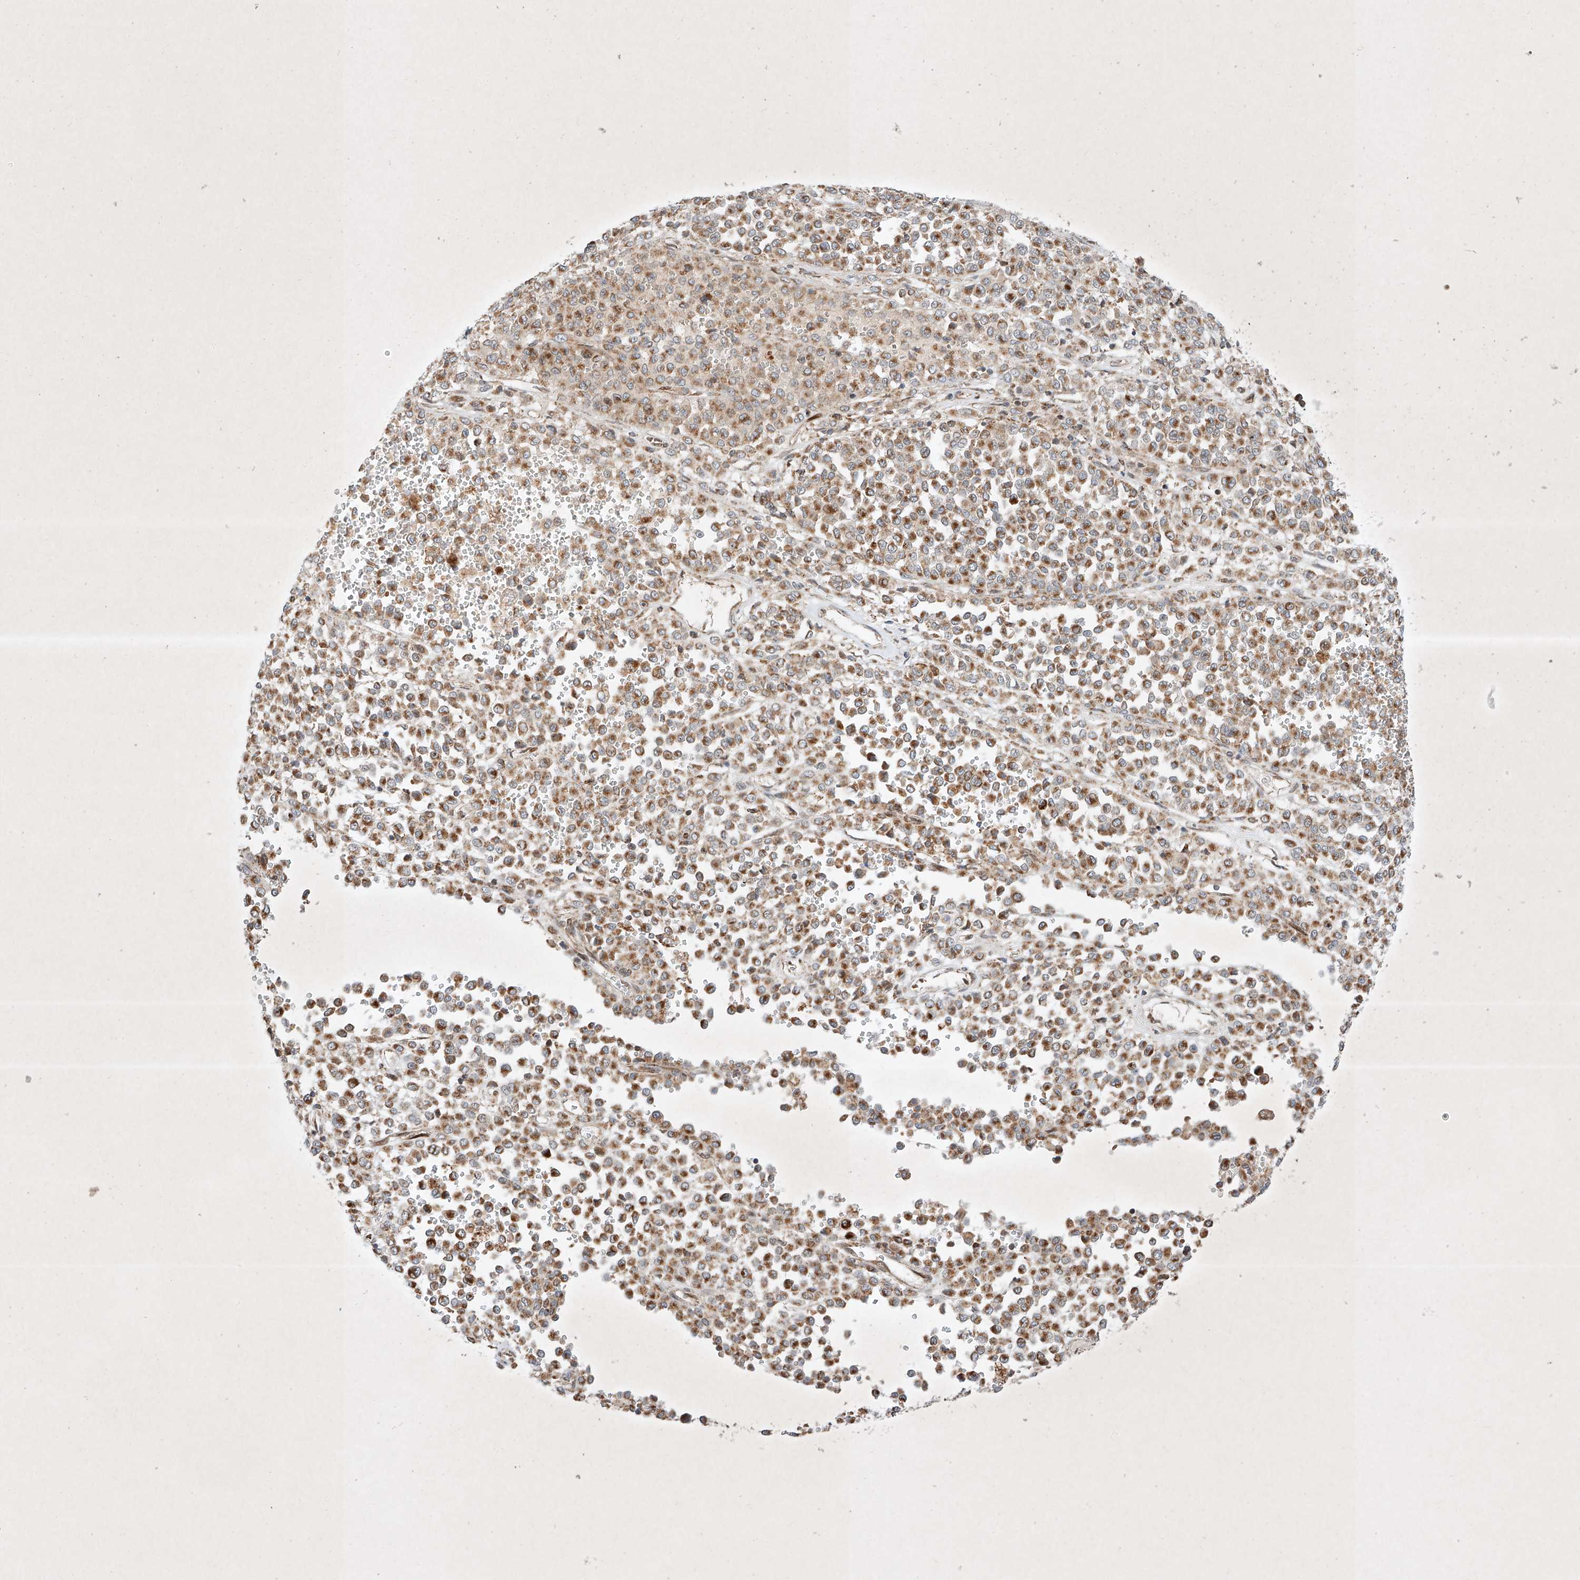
{"staining": {"intensity": "moderate", "quantity": ">75%", "location": "cytoplasmic/membranous"}, "tissue": "melanoma", "cell_type": "Tumor cells", "image_type": "cancer", "snomed": [{"axis": "morphology", "description": "Malignant melanoma, Metastatic site"}, {"axis": "topography", "description": "Pancreas"}], "caption": "Immunohistochemical staining of human melanoma displays moderate cytoplasmic/membranous protein positivity in about >75% of tumor cells. Nuclei are stained in blue.", "gene": "EPG5", "patient": {"sex": "female", "age": 30}}